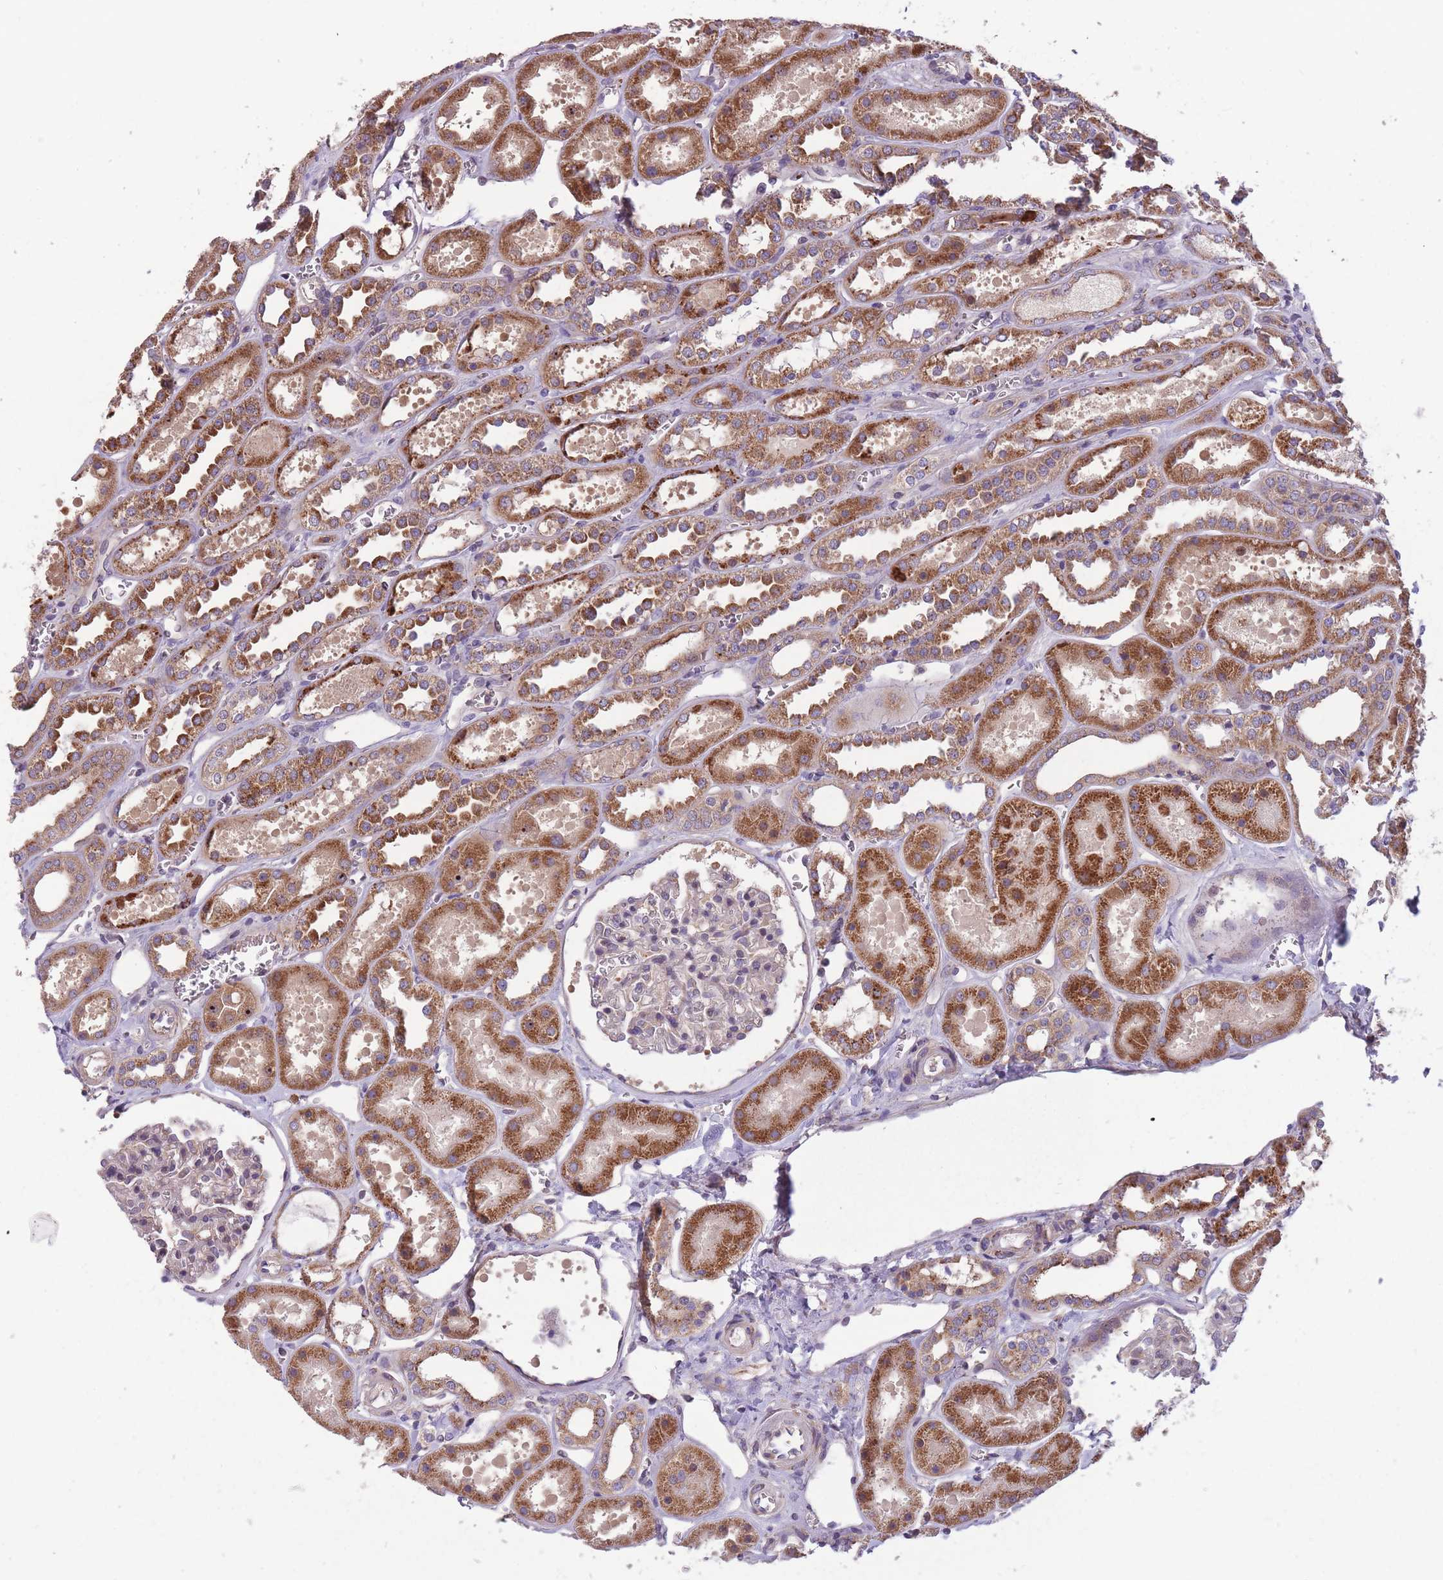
{"staining": {"intensity": "negative", "quantity": "none", "location": "none"}, "tissue": "kidney", "cell_type": "Cells in glomeruli", "image_type": "normal", "snomed": [{"axis": "morphology", "description": "Normal tissue, NOS"}, {"axis": "topography", "description": "Kidney"}], "caption": "Kidney was stained to show a protein in brown. There is no significant staining in cells in glomeruli. Nuclei are stained in blue.", "gene": "ITPKC", "patient": {"sex": "female", "age": 41}}